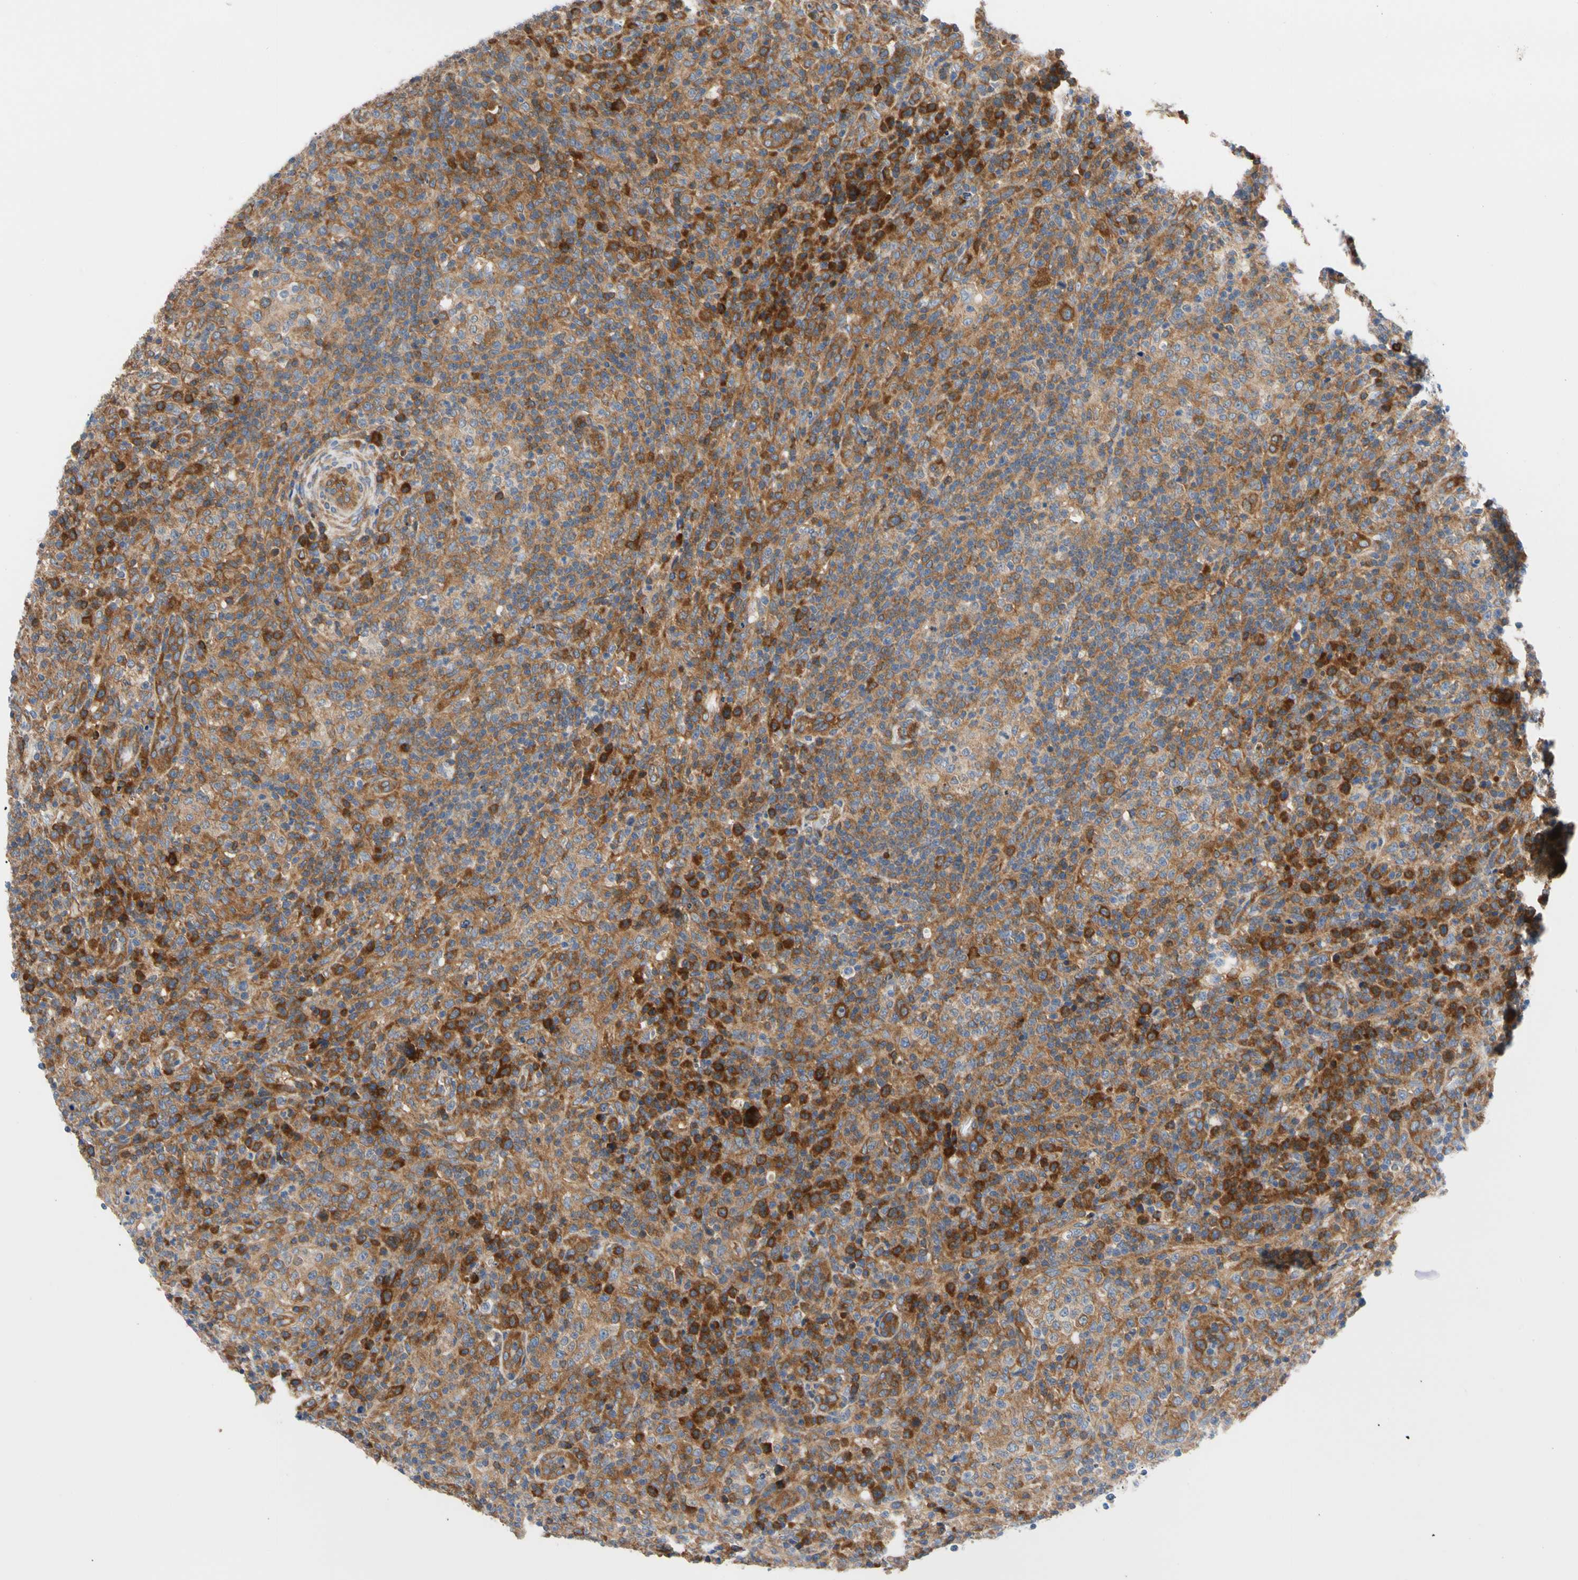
{"staining": {"intensity": "strong", "quantity": ">75%", "location": "cytoplasmic/membranous"}, "tissue": "lymphoma", "cell_type": "Tumor cells", "image_type": "cancer", "snomed": [{"axis": "morphology", "description": "Malignant lymphoma, non-Hodgkin's type, High grade"}, {"axis": "topography", "description": "Lymph node"}], "caption": "Immunohistochemistry (IHC) micrograph of lymphoma stained for a protein (brown), which exhibits high levels of strong cytoplasmic/membranous positivity in approximately >75% of tumor cells.", "gene": "GPHN", "patient": {"sex": "female", "age": 76}}